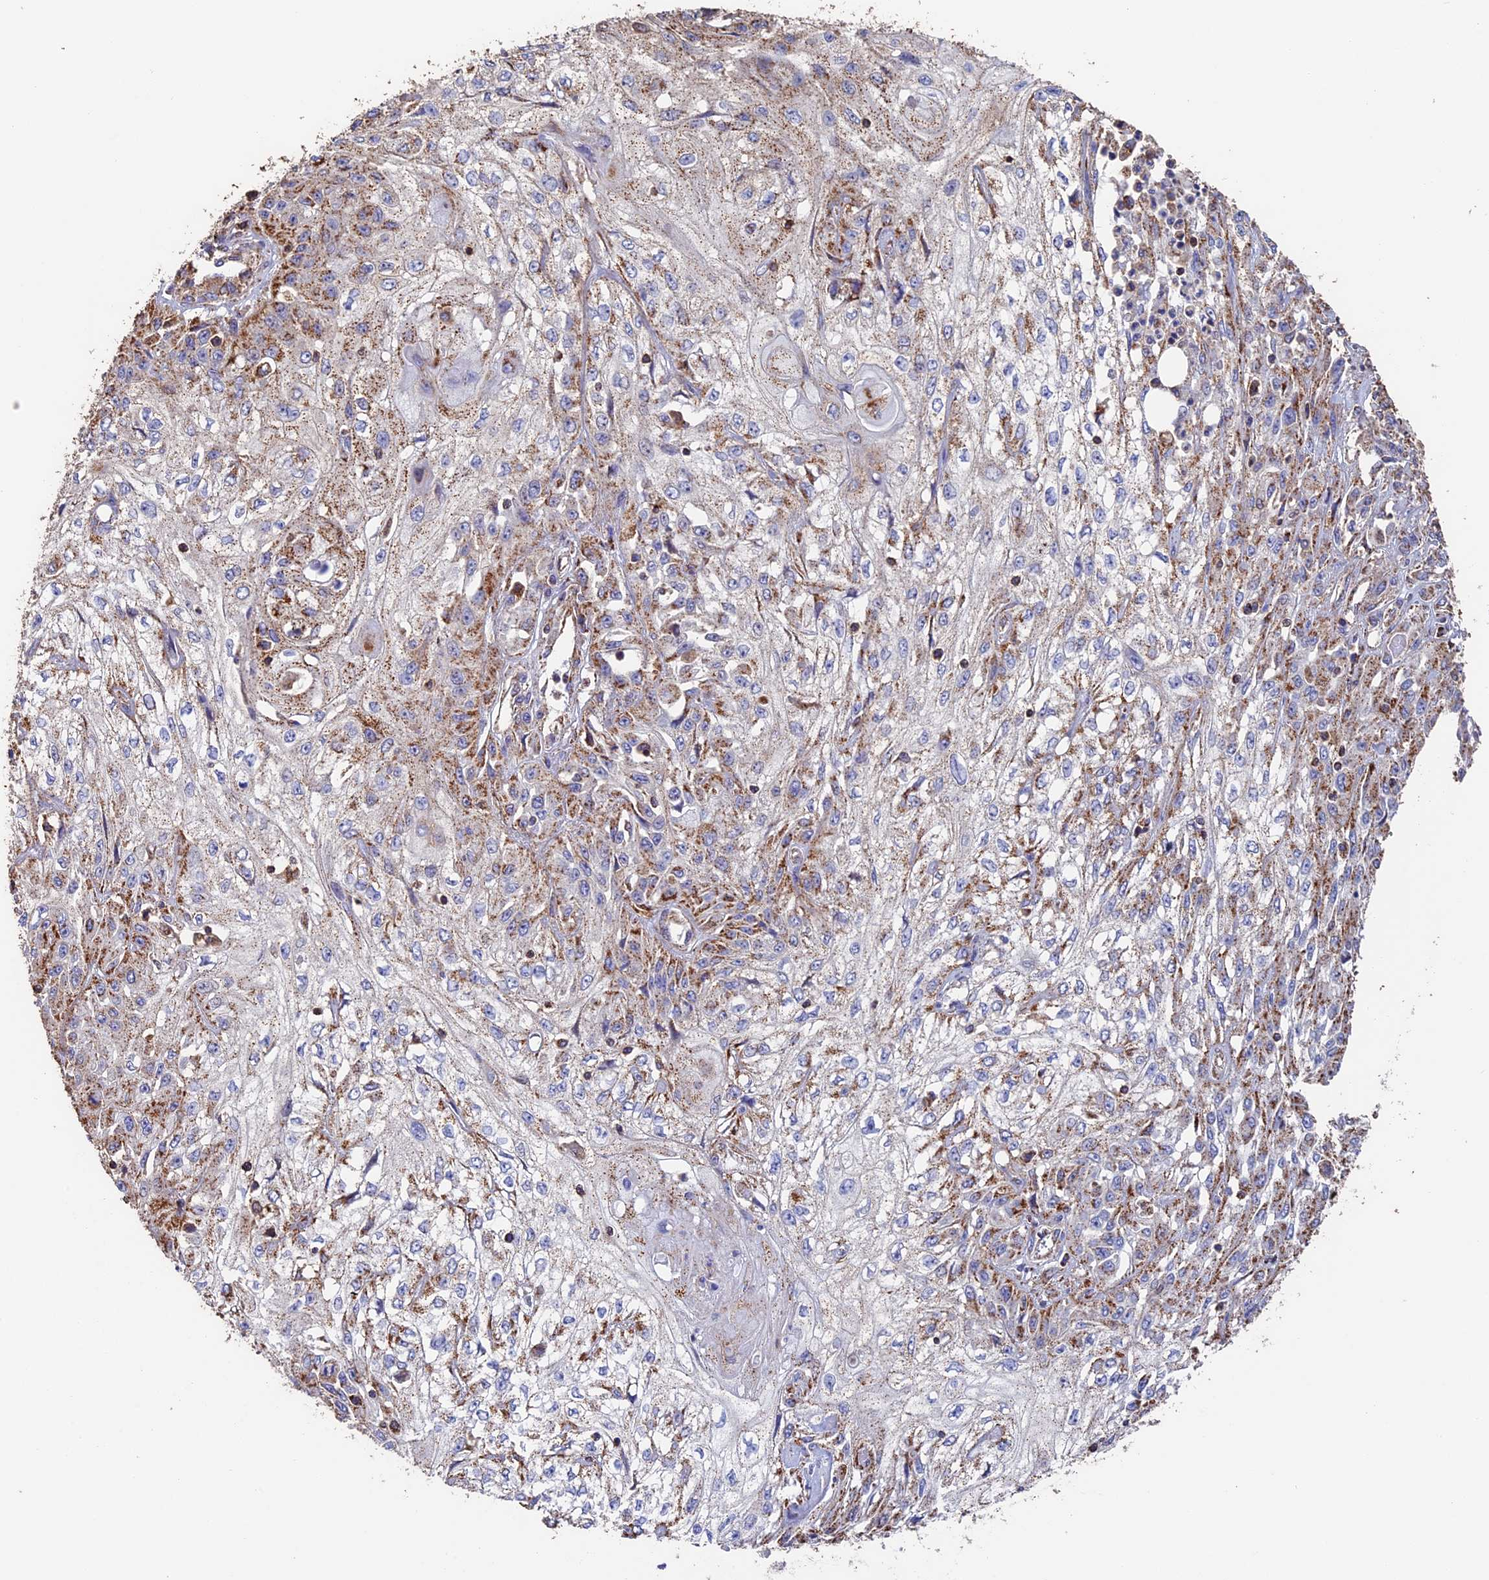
{"staining": {"intensity": "moderate", "quantity": ">75%", "location": "cytoplasmic/membranous"}, "tissue": "skin cancer", "cell_type": "Tumor cells", "image_type": "cancer", "snomed": [{"axis": "morphology", "description": "Squamous cell carcinoma, NOS"}, {"axis": "morphology", "description": "Squamous cell carcinoma, metastatic, NOS"}, {"axis": "topography", "description": "Skin"}, {"axis": "topography", "description": "Lymph node"}], "caption": "Protein expression analysis of human skin cancer reveals moderate cytoplasmic/membranous staining in about >75% of tumor cells.", "gene": "ADAT1", "patient": {"sex": "male", "age": 75}}